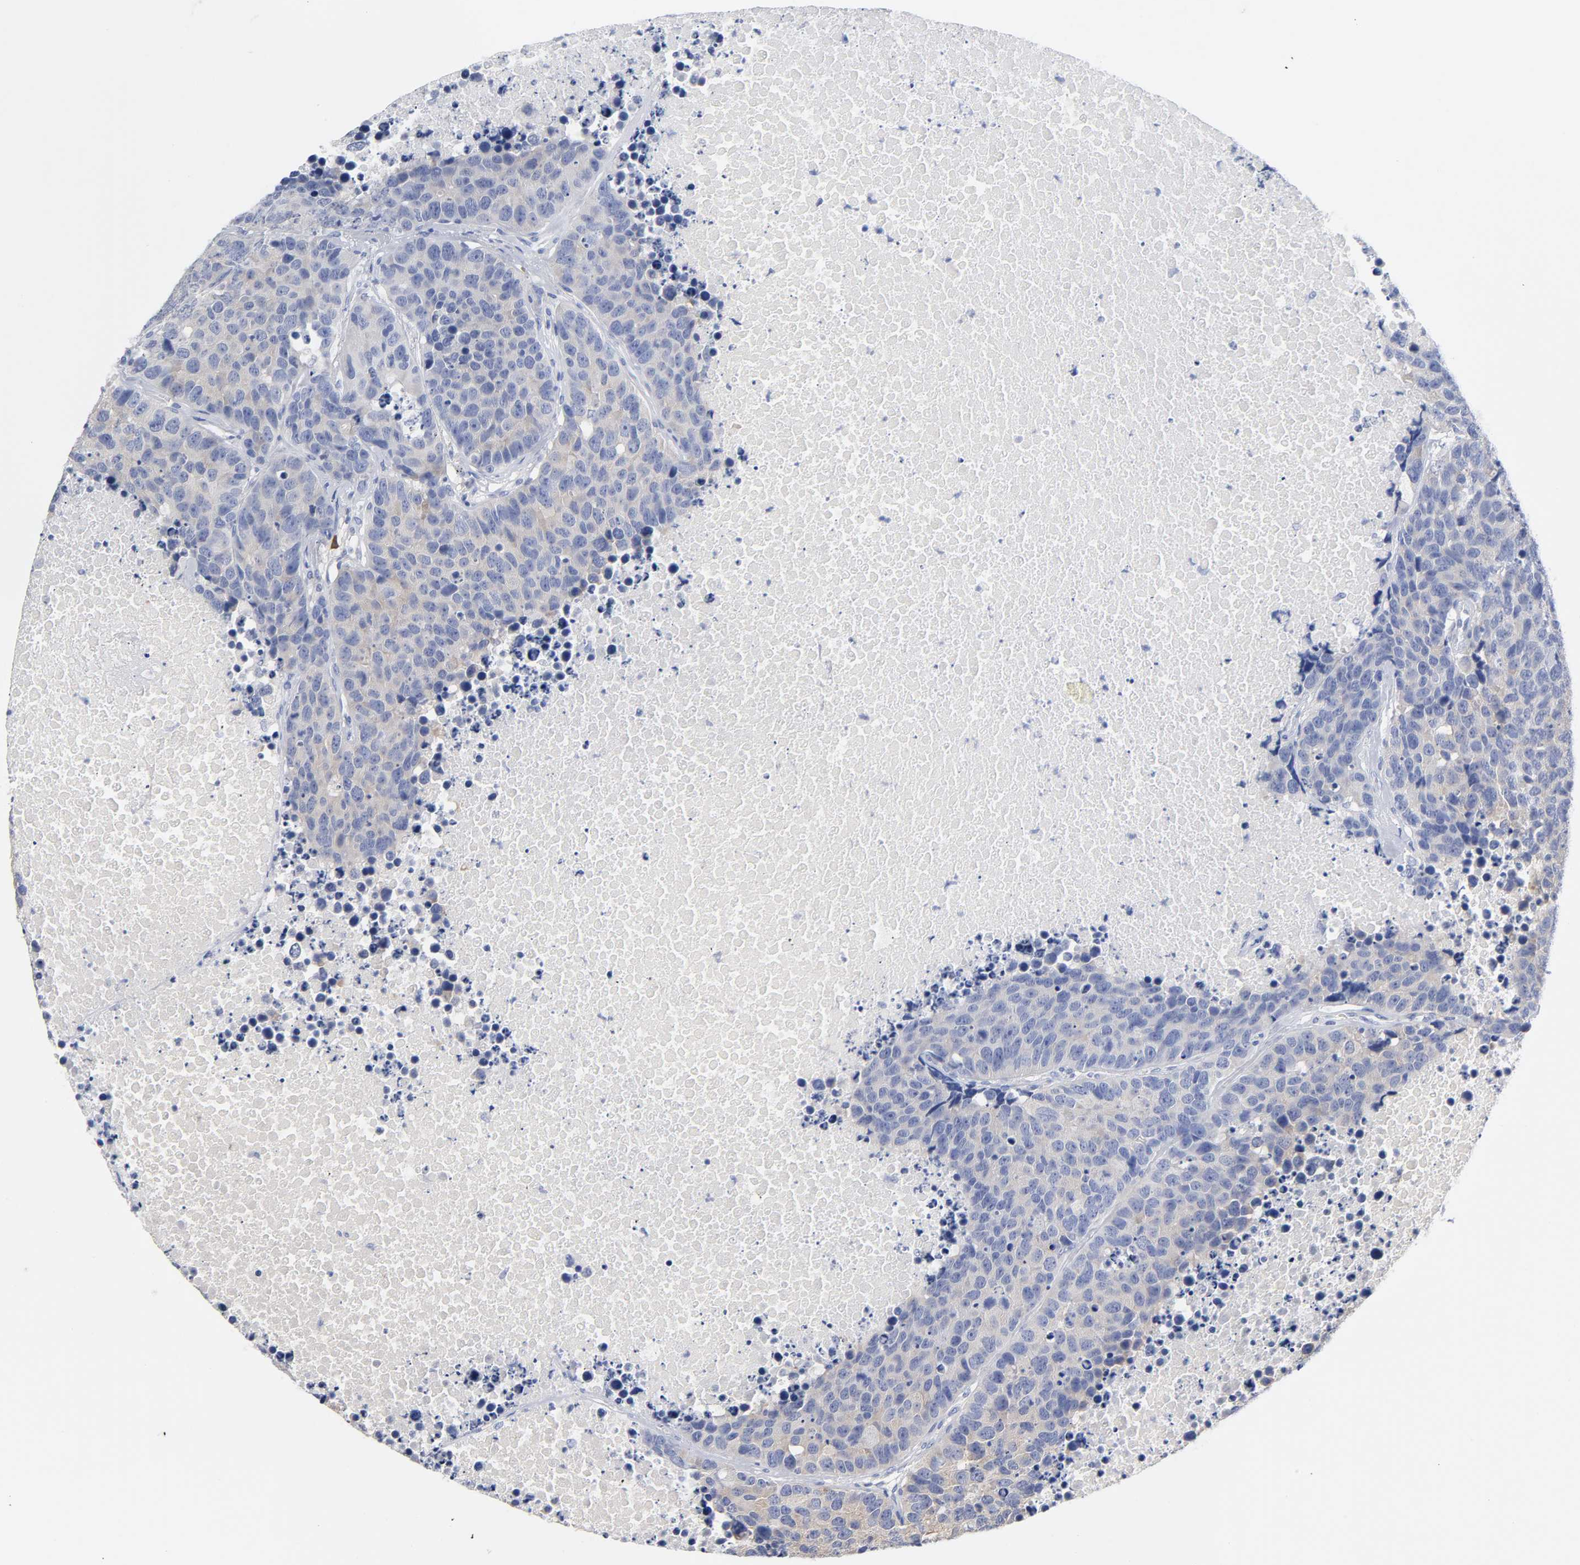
{"staining": {"intensity": "weak", "quantity": "25%-75%", "location": "cytoplasmic/membranous"}, "tissue": "carcinoid", "cell_type": "Tumor cells", "image_type": "cancer", "snomed": [{"axis": "morphology", "description": "Carcinoid, malignant, NOS"}, {"axis": "topography", "description": "Lung"}], "caption": "High-magnification brightfield microscopy of carcinoid stained with DAB (brown) and counterstained with hematoxylin (blue). tumor cells exhibit weak cytoplasmic/membranous staining is present in about25%-75% of cells.", "gene": "RPS29", "patient": {"sex": "male", "age": 60}}